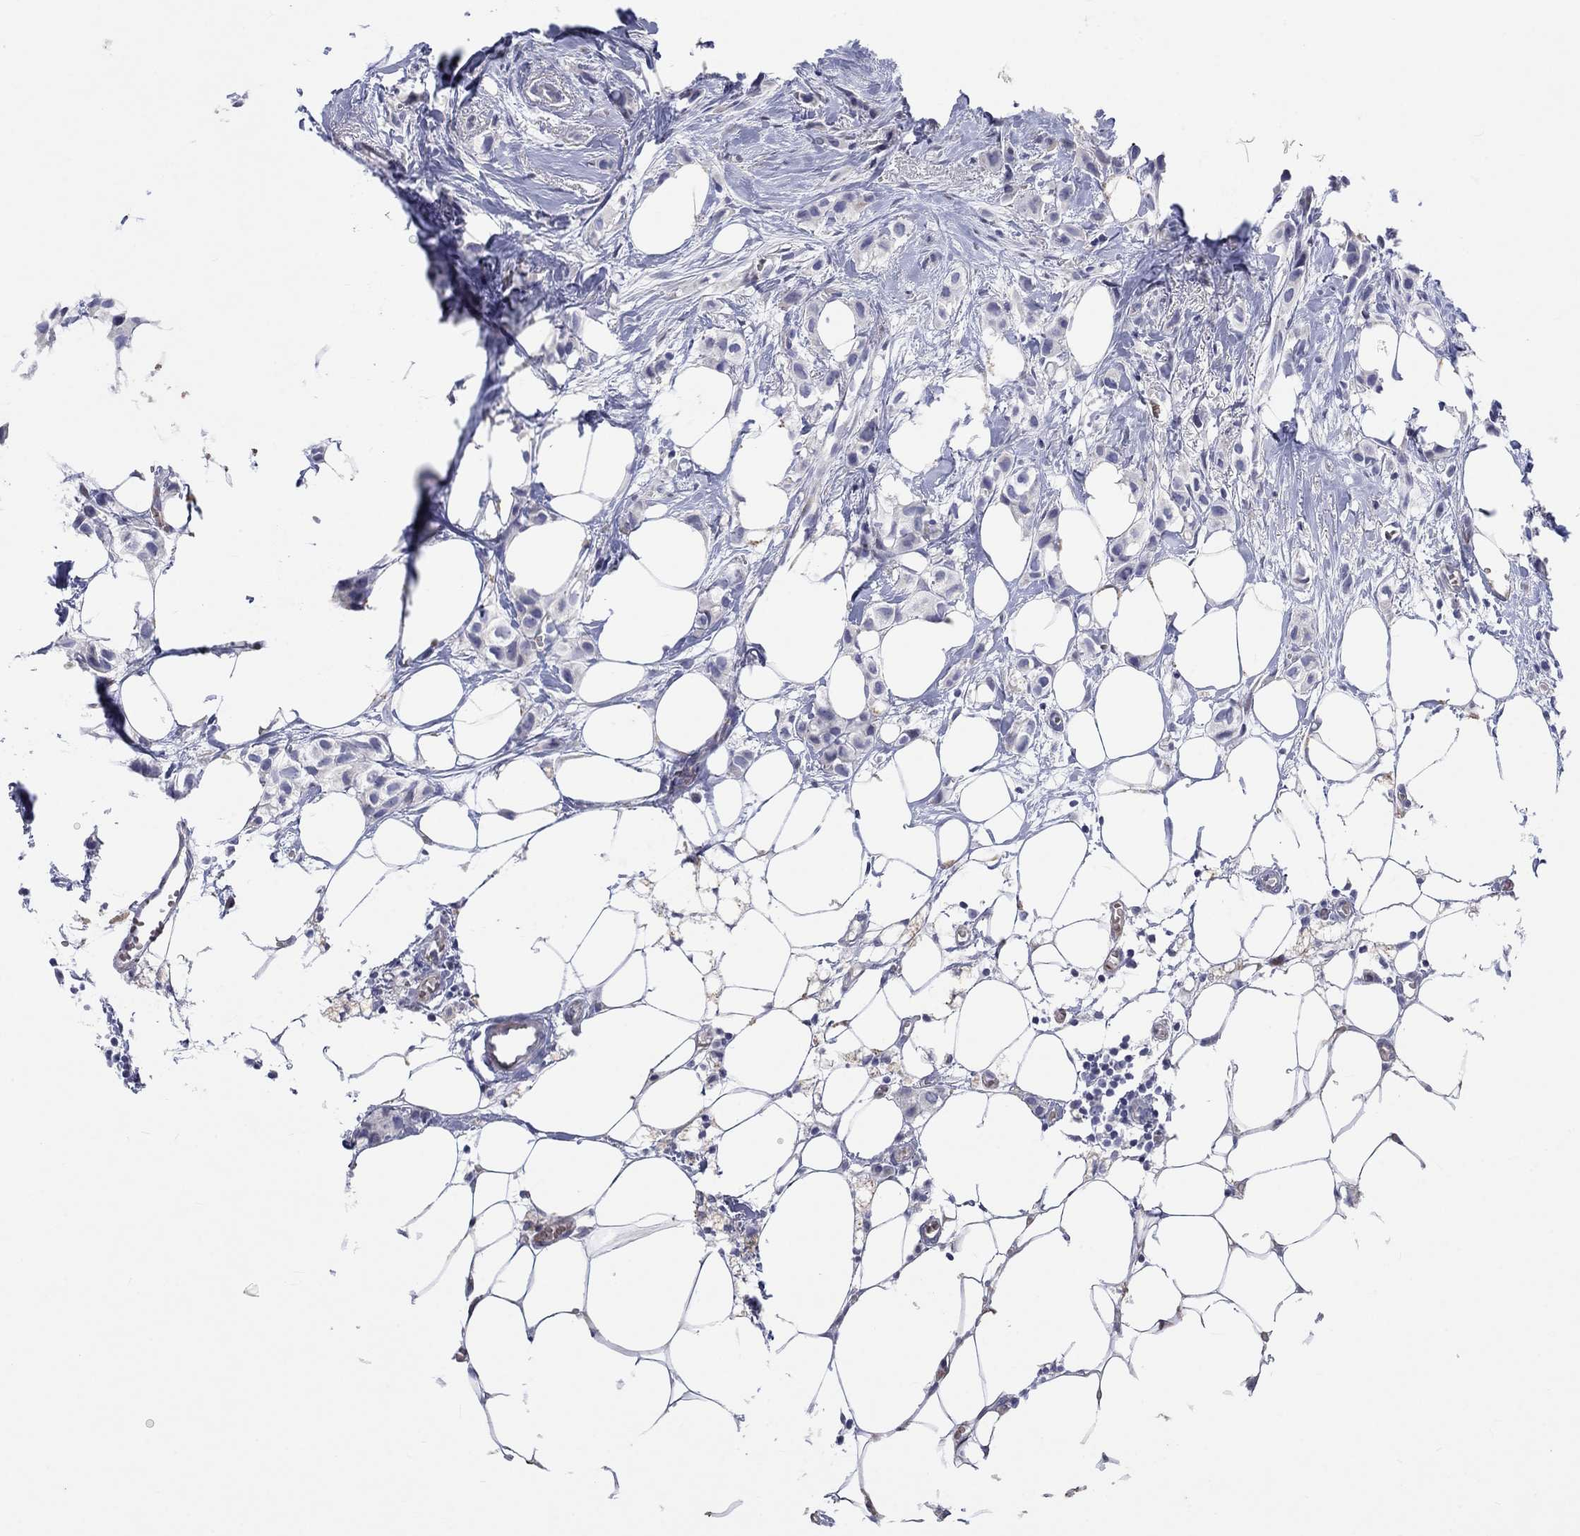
{"staining": {"intensity": "negative", "quantity": "none", "location": "none"}, "tissue": "breast cancer", "cell_type": "Tumor cells", "image_type": "cancer", "snomed": [{"axis": "morphology", "description": "Duct carcinoma"}, {"axis": "topography", "description": "Breast"}], "caption": "IHC histopathology image of human intraductal carcinoma (breast) stained for a protein (brown), which exhibits no positivity in tumor cells. The staining was performed using DAB to visualize the protein expression in brown, while the nuclei were stained in blue with hematoxylin (Magnification: 20x).", "gene": "ARHGAP36", "patient": {"sex": "female", "age": 85}}